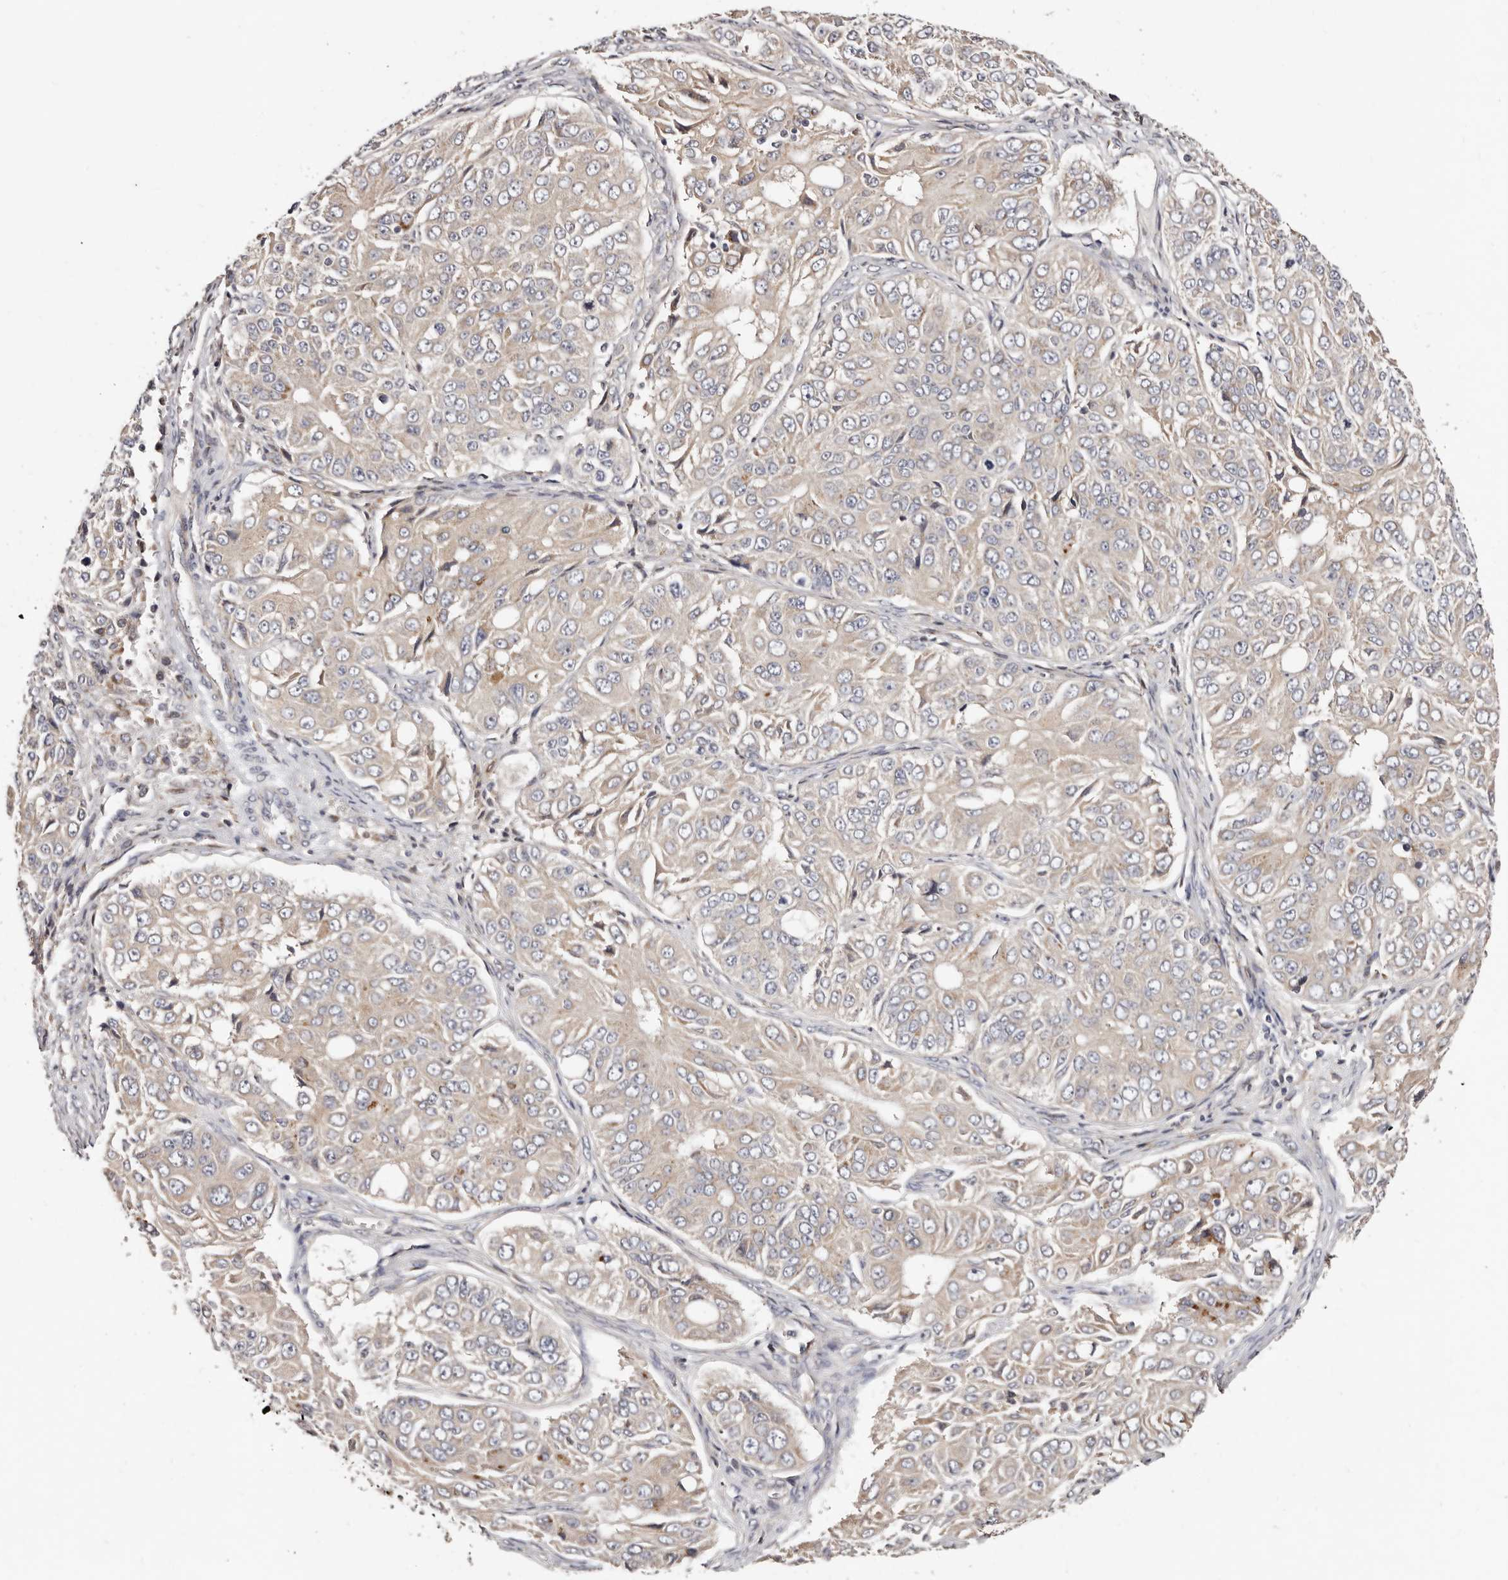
{"staining": {"intensity": "negative", "quantity": "none", "location": "none"}, "tissue": "ovarian cancer", "cell_type": "Tumor cells", "image_type": "cancer", "snomed": [{"axis": "morphology", "description": "Carcinoma, endometroid"}, {"axis": "topography", "description": "Ovary"}], "caption": "Immunohistochemistry photomicrograph of human ovarian cancer (endometroid carcinoma) stained for a protein (brown), which reveals no staining in tumor cells.", "gene": "DACT2", "patient": {"sex": "female", "age": 51}}